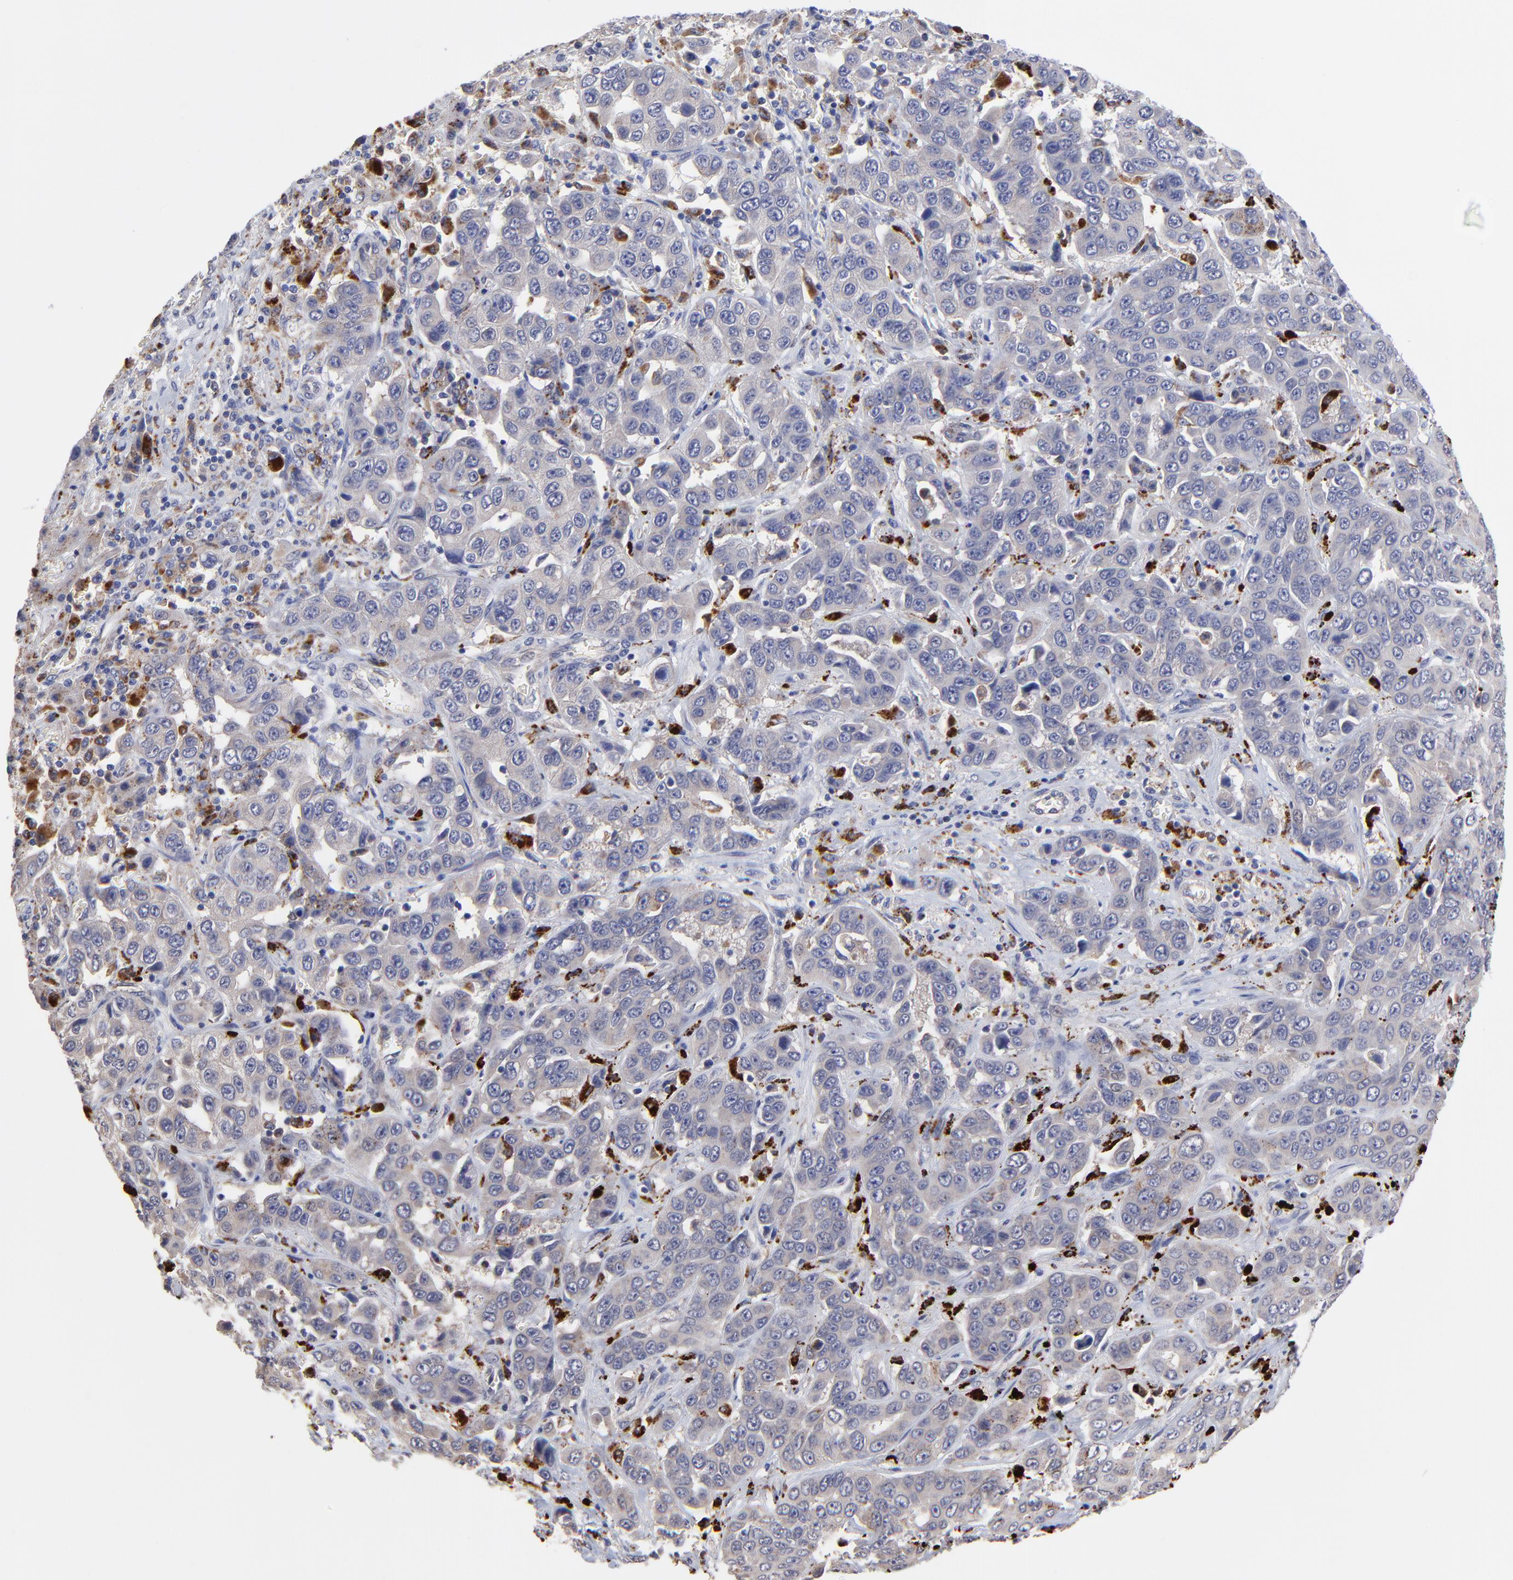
{"staining": {"intensity": "weak", "quantity": "25%-75%", "location": "cytoplasmic/membranous"}, "tissue": "liver cancer", "cell_type": "Tumor cells", "image_type": "cancer", "snomed": [{"axis": "morphology", "description": "Cholangiocarcinoma"}, {"axis": "topography", "description": "Liver"}], "caption": "This is an image of immunohistochemistry (IHC) staining of liver cancer (cholangiocarcinoma), which shows weak positivity in the cytoplasmic/membranous of tumor cells.", "gene": "PDE4B", "patient": {"sex": "female", "age": 52}}